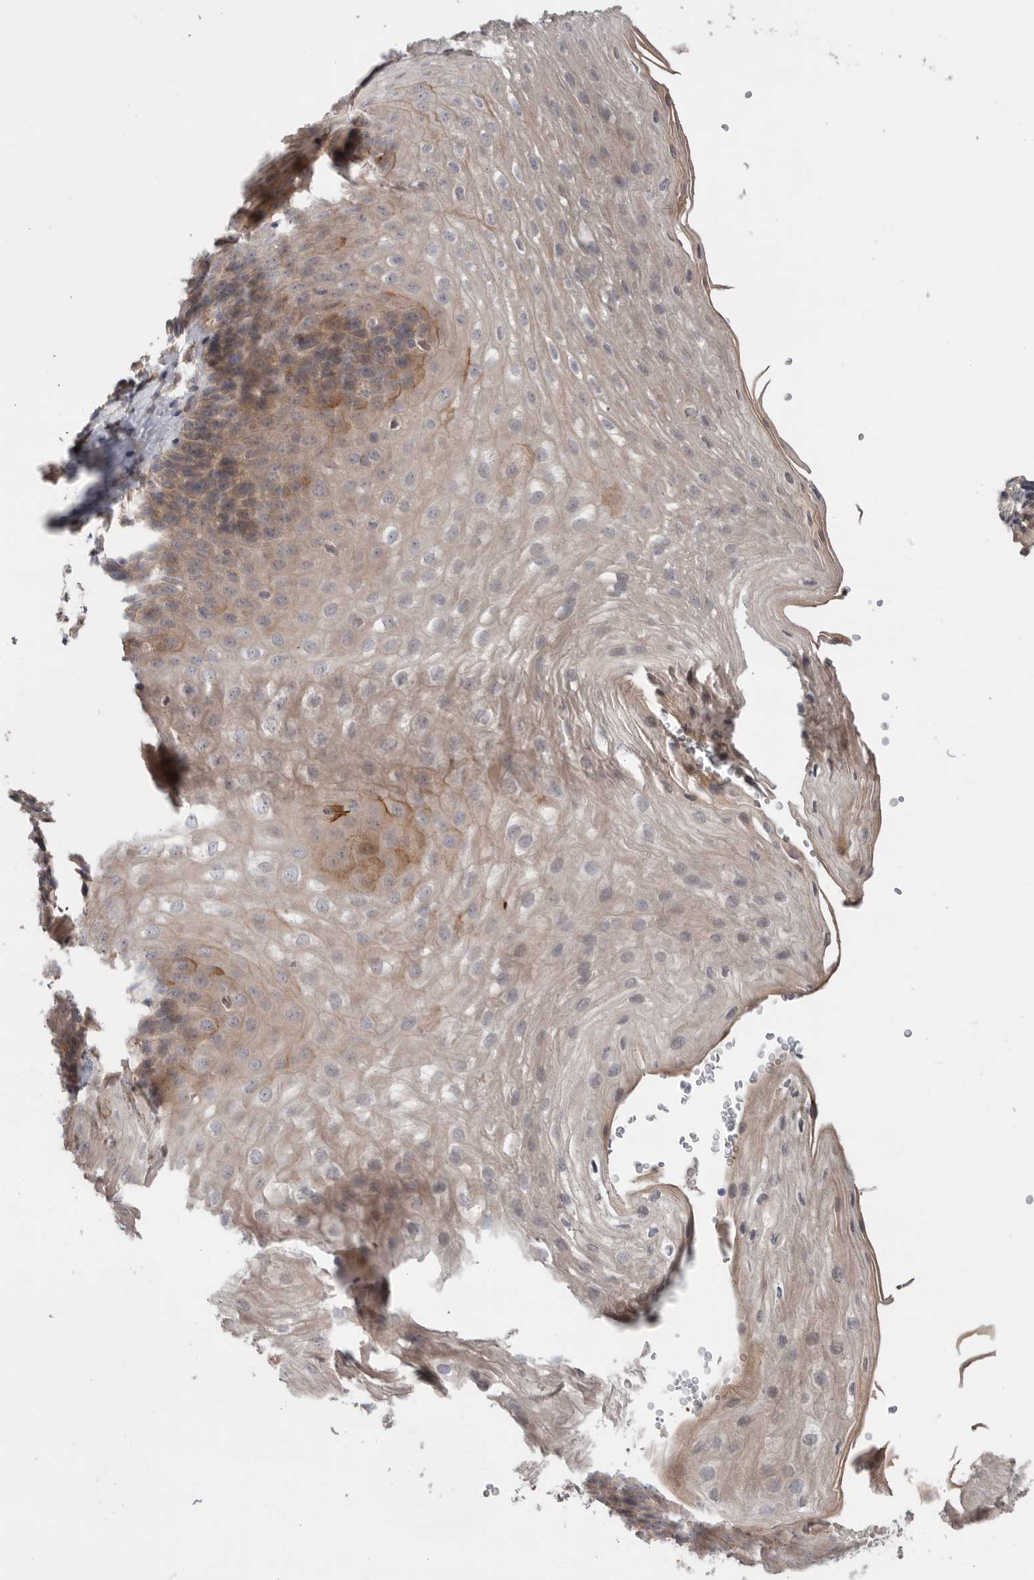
{"staining": {"intensity": "moderate", "quantity": "<25%", "location": "cytoplasmic/membranous"}, "tissue": "esophagus", "cell_type": "Squamous epithelial cells", "image_type": "normal", "snomed": [{"axis": "morphology", "description": "Normal tissue, NOS"}, {"axis": "topography", "description": "Esophagus"}], "caption": "High-magnification brightfield microscopy of benign esophagus stained with DAB (3,3'-diaminobenzidine) (brown) and counterstained with hematoxylin (blue). squamous epithelial cells exhibit moderate cytoplasmic/membranous expression is identified in approximately<25% of cells.", "gene": "KLK5", "patient": {"sex": "female", "age": 66}}